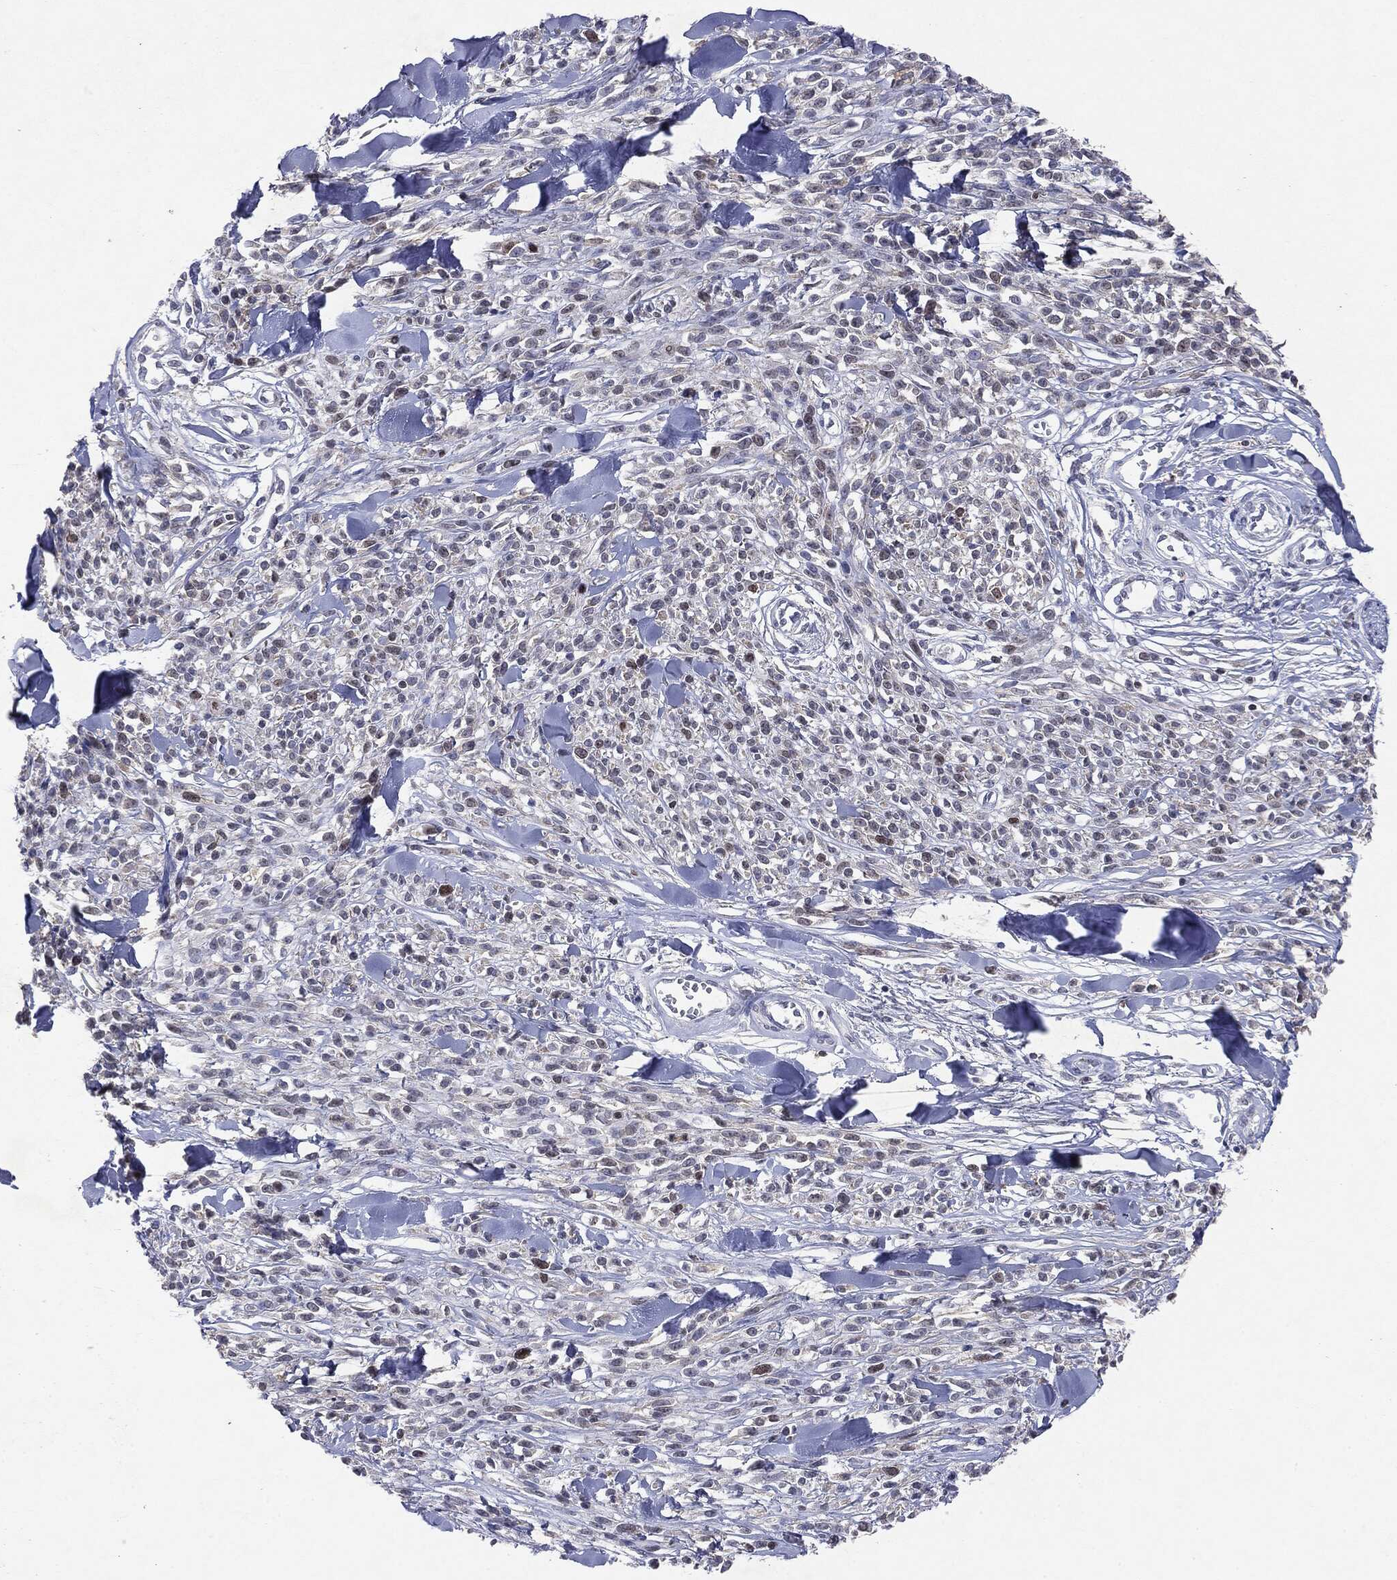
{"staining": {"intensity": "negative", "quantity": "none", "location": "none"}, "tissue": "melanoma", "cell_type": "Tumor cells", "image_type": "cancer", "snomed": [{"axis": "morphology", "description": "Malignant melanoma, NOS"}, {"axis": "topography", "description": "Skin"}, {"axis": "topography", "description": "Skin of trunk"}], "caption": "Immunohistochemistry (IHC) of malignant melanoma exhibits no expression in tumor cells.", "gene": "KIF2C", "patient": {"sex": "male", "age": 74}}